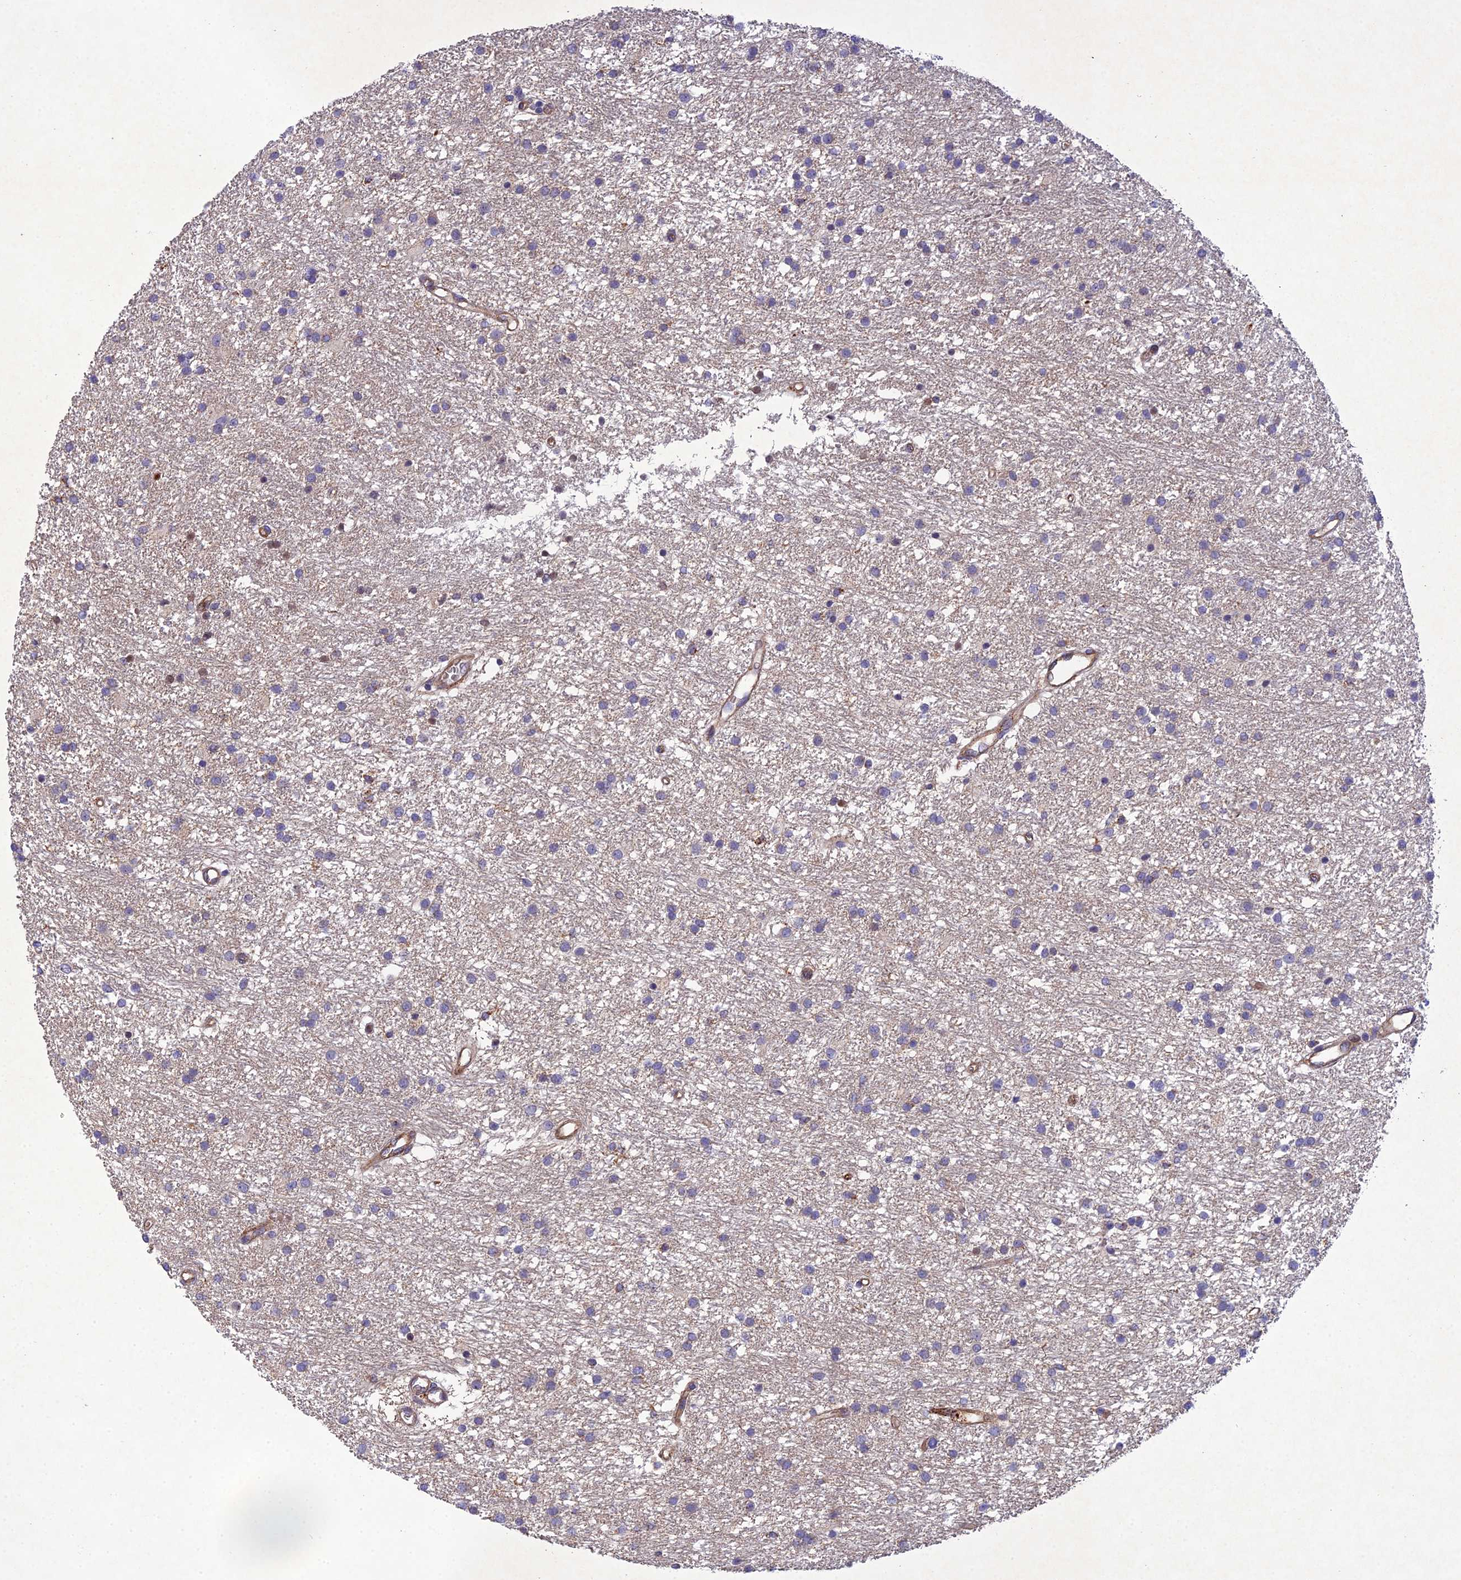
{"staining": {"intensity": "negative", "quantity": "none", "location": "none"}, "tissue": "glioma", "cell_type": "Tumor cells", "image_type": "cancer", "snomed": [{"axis": "morphology", "description": "Glioma, malignant, High grade"}, {"axis": "topography", "description": "Brain"}], "caption": "Human high-grade glioma (malignant) stained for a protein using immunohistochemistry (IHC) displays no staining in tumor cells.", "gene": "RALGAPA2", "patient": {"sex": "male", "age": 77}}